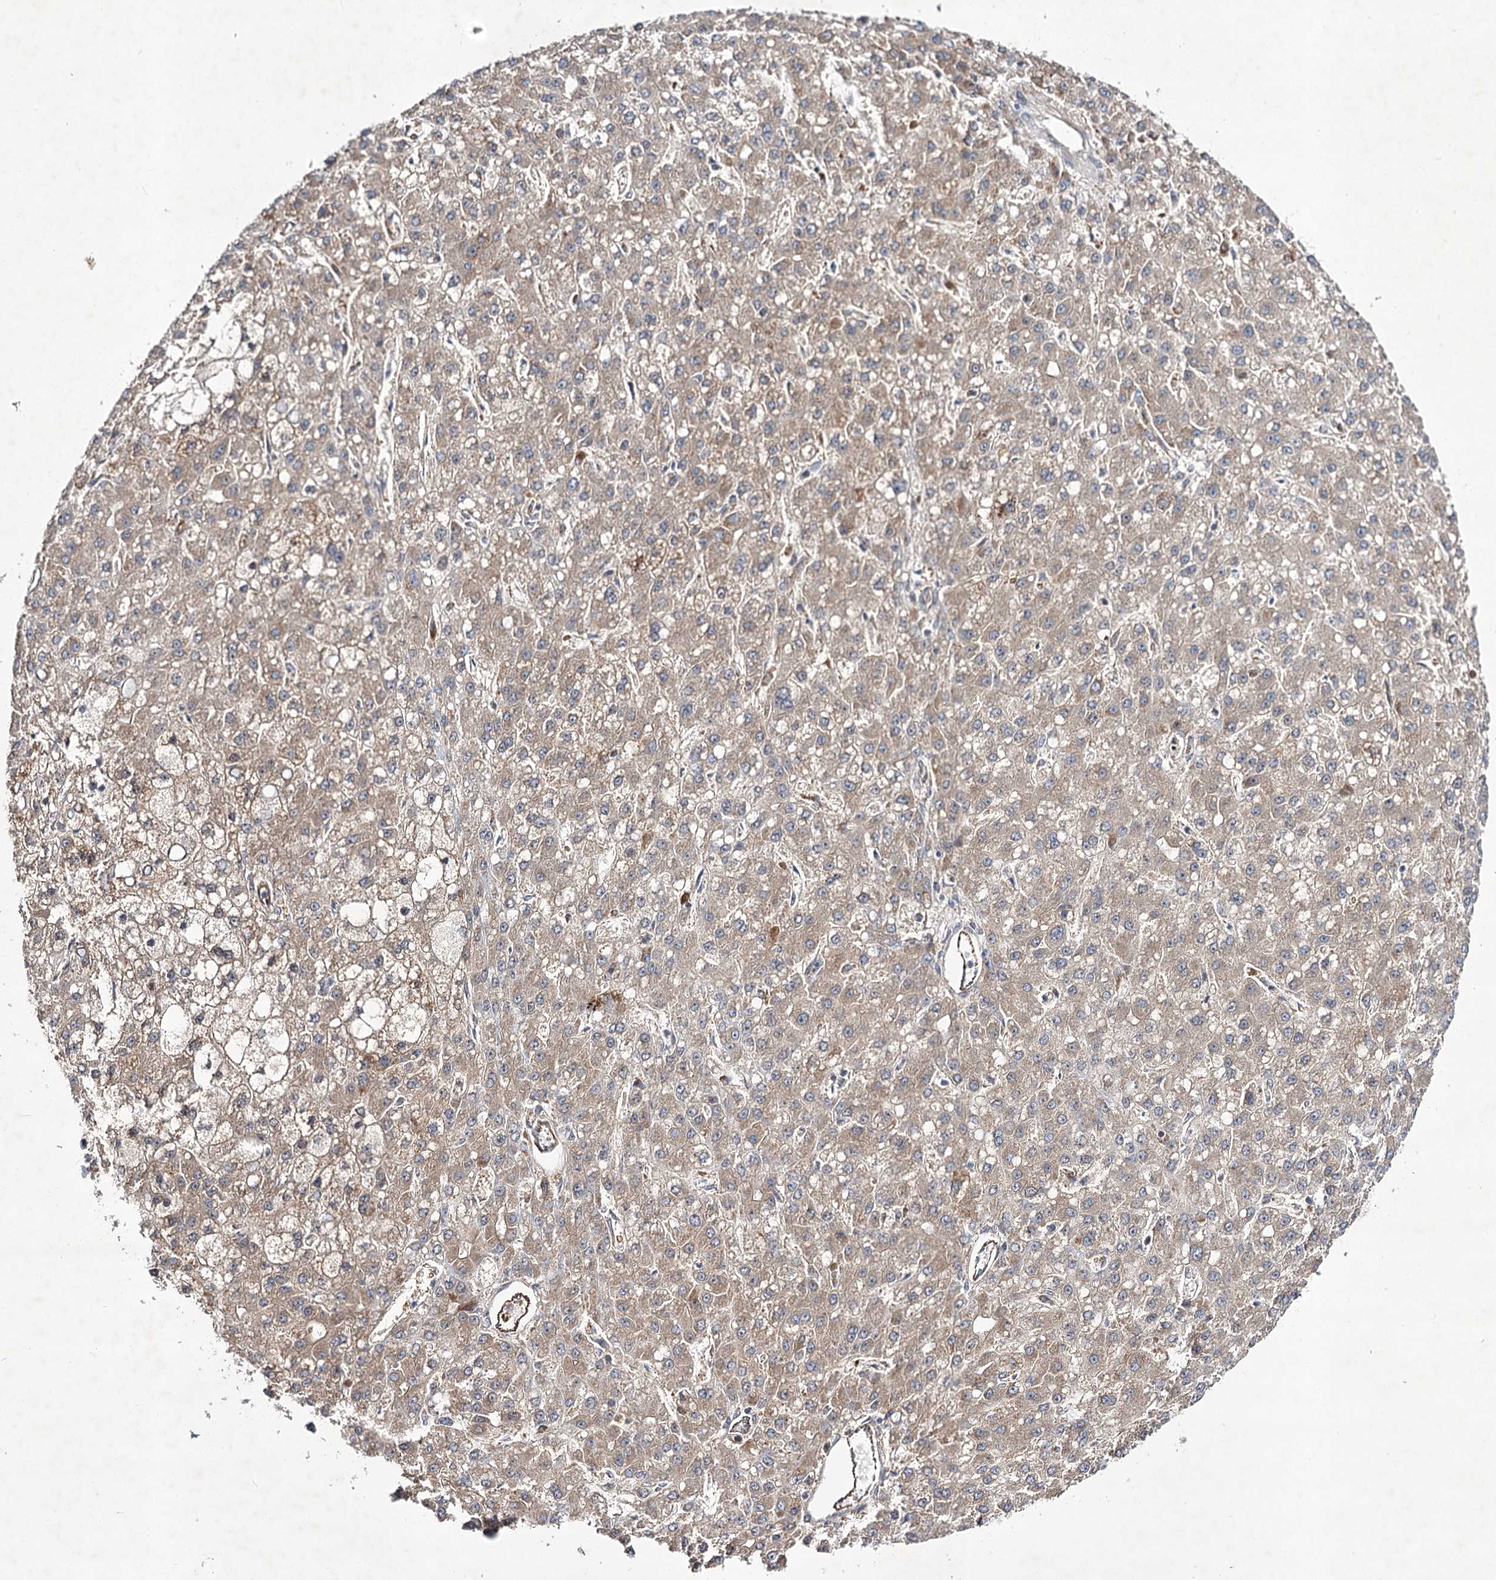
{"staining": {"intensity": "moderate", "quantity": "25%-75%", "location": "cytoplasmic/membranous"}, "tissue": "liver cancer", "cell_type": "Tumor cells", "image_type": "cancer", "snomed": [{"axis": "morphology", "description": "Carcinoma, Hepatocellular, NOS"}, {"axis": "topography", "description": "Liver"}], "caption": "Immunohistochemical staining of hepatocellular carcinoma (liver) reveals medium levels of moderate cytoplasmic/membranous protein expression in about 25%-75% of tumor cells. Nuclei are stained in blue.", "gene": "DPEP2", "patient": {"sex": "male", "age": 67}}